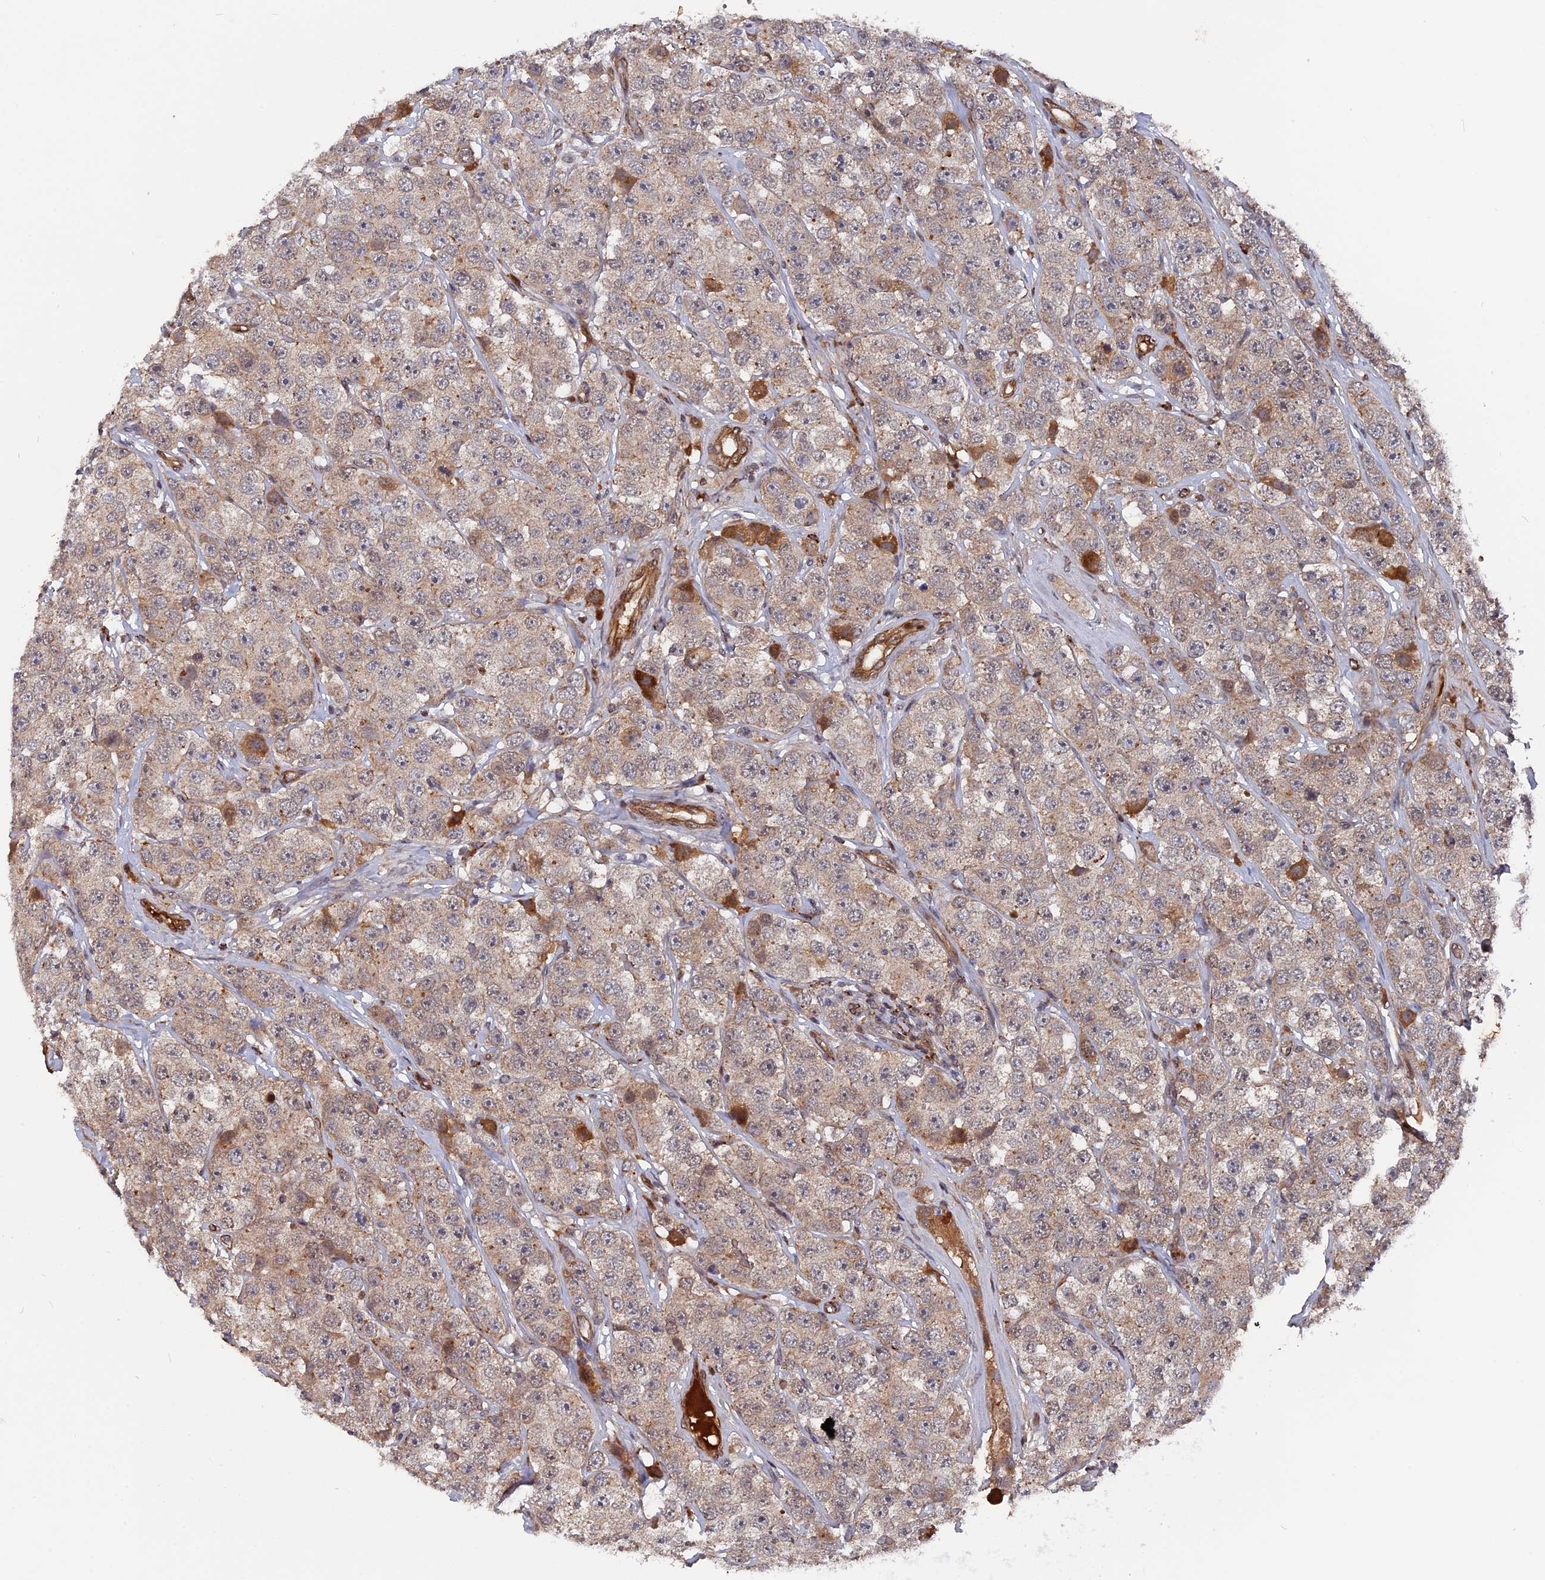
{"staining": {"intensity": "weak", "quantity": ">75%", "location": "cytoplasmic/membranous"}, "tissue": "testis cancer", "cell_type": "Tumor cells", "image_type": "cancer", "snomed": [{"axis": "morphology", "description": "Seminoma, NOS"}, {"axis": "topography", "description": "Testis"}], "caption": "IHC staining of seminoma (testis), which demonstrates low levels of weak cytoplasmic/membranous positivity in about >75% of tumor cells indicating weak cytoplasmic/membranous protein expression. The staining was performed using DAB (brown) for protein detection and nuclei were counterstained in hematoxylin (blue).", "gene": "NOSIP", "patient": {"sex": "male", "age": 28}}